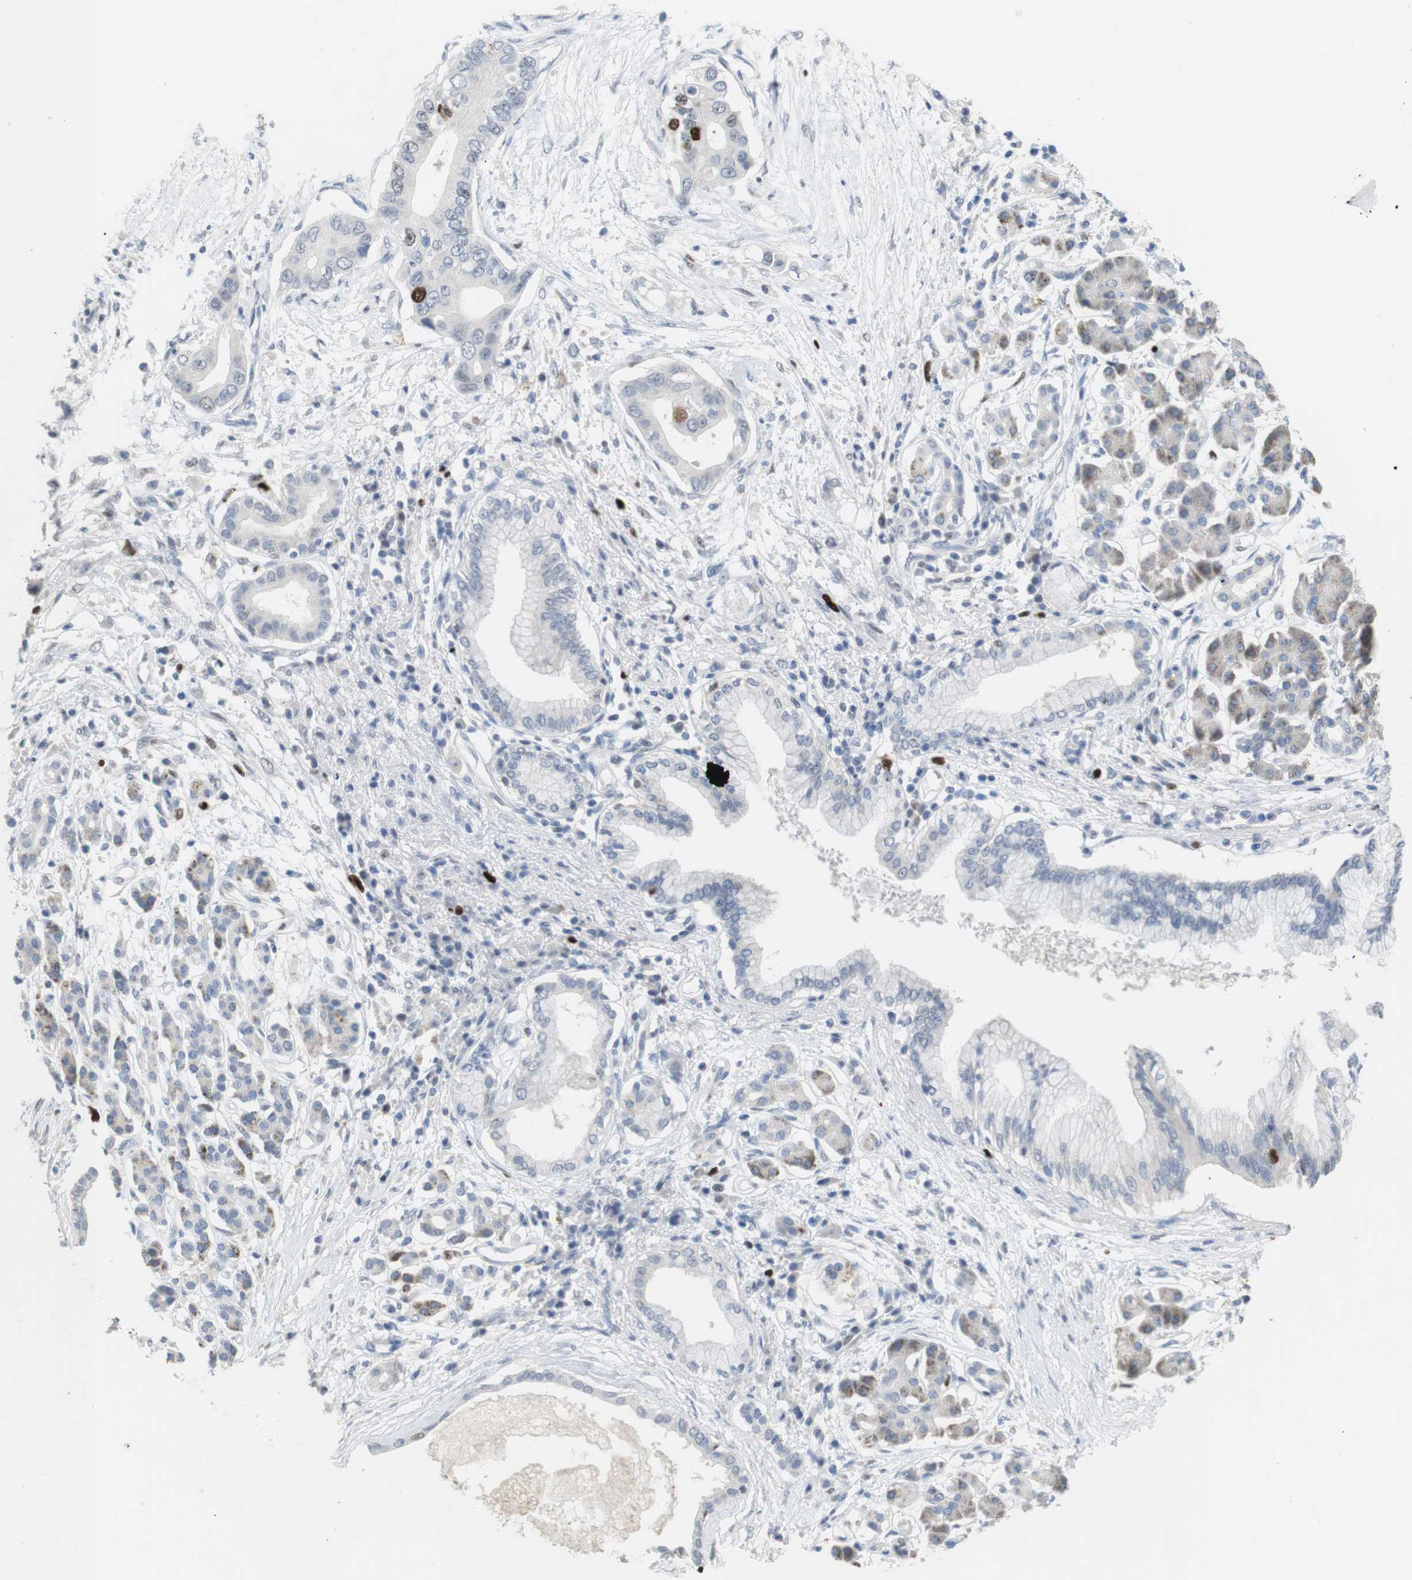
{"staining": {"intensity": "strong", "quantity": "<25%", "location": "nuclear"}, "tissue": "pancreatic cancer", "cell_type": "Tumor cells", "image_type": "cancer", "snomed": [{"axis": "morphology", "description": "Adenocarcinoma, NOS"}, {"axis": "topography", "description": "Pancreas"}], "caption": "The immunohistochemical stain shows strong nuclear staining in tumor cells of pancreatic cancer (adenocarcinoma) tissue. (DAB IHC with brightfield microscopy, high magnification).", "gene": "KPNA2", "patient": {"sex": "male", "age": 77}}